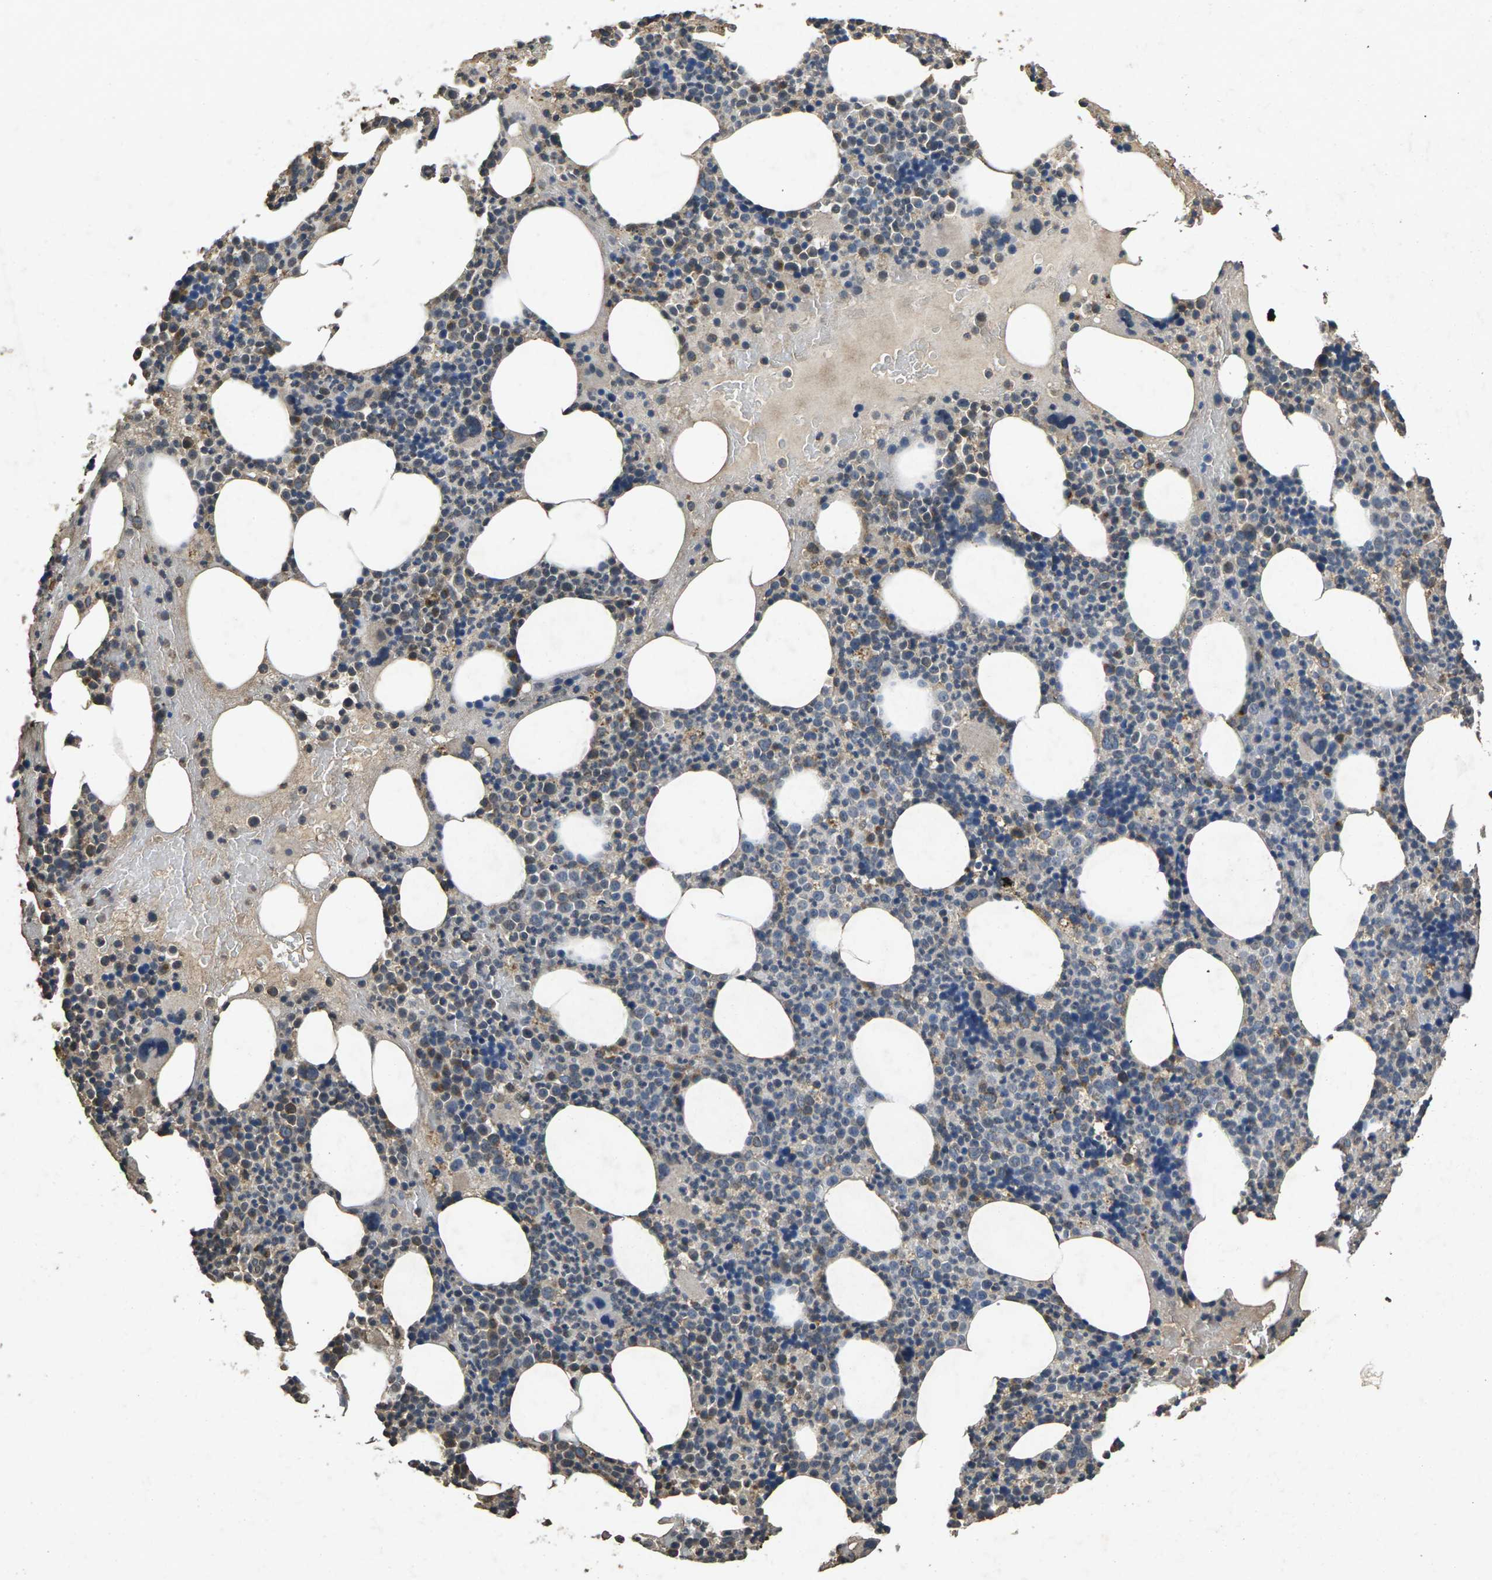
{"staining": {"intensity": "weak", "quantity": "25%-75%", "location": "cytoplasmic/membranous"}, "tissue": "bone marrow", "cell_type": "Hematopoietic cells", "image_type": "normal", "snomed": [{"axis": "morphology", "description": "Normal tissue, NOS"}, {"axis": "morphology", "description": "Inflammation, NOS"}, {"axis": "topography", "description": "Bone marrow"}], "caption": "An IHC image of normal tissue is shown. Protein staining in brown labels weak cytoplasmic/membranous positivity in bone marrow within hematopoietic cells. The staining was performed using DAB (3,3'-diaminobenzidine) to visualize the protein expression in brown, while the nuclei were stained in blue with hematoxylin (Magnification: 20x).", "gene": "B4GAT1", "patient": {"sex": "male", "age": 73}}